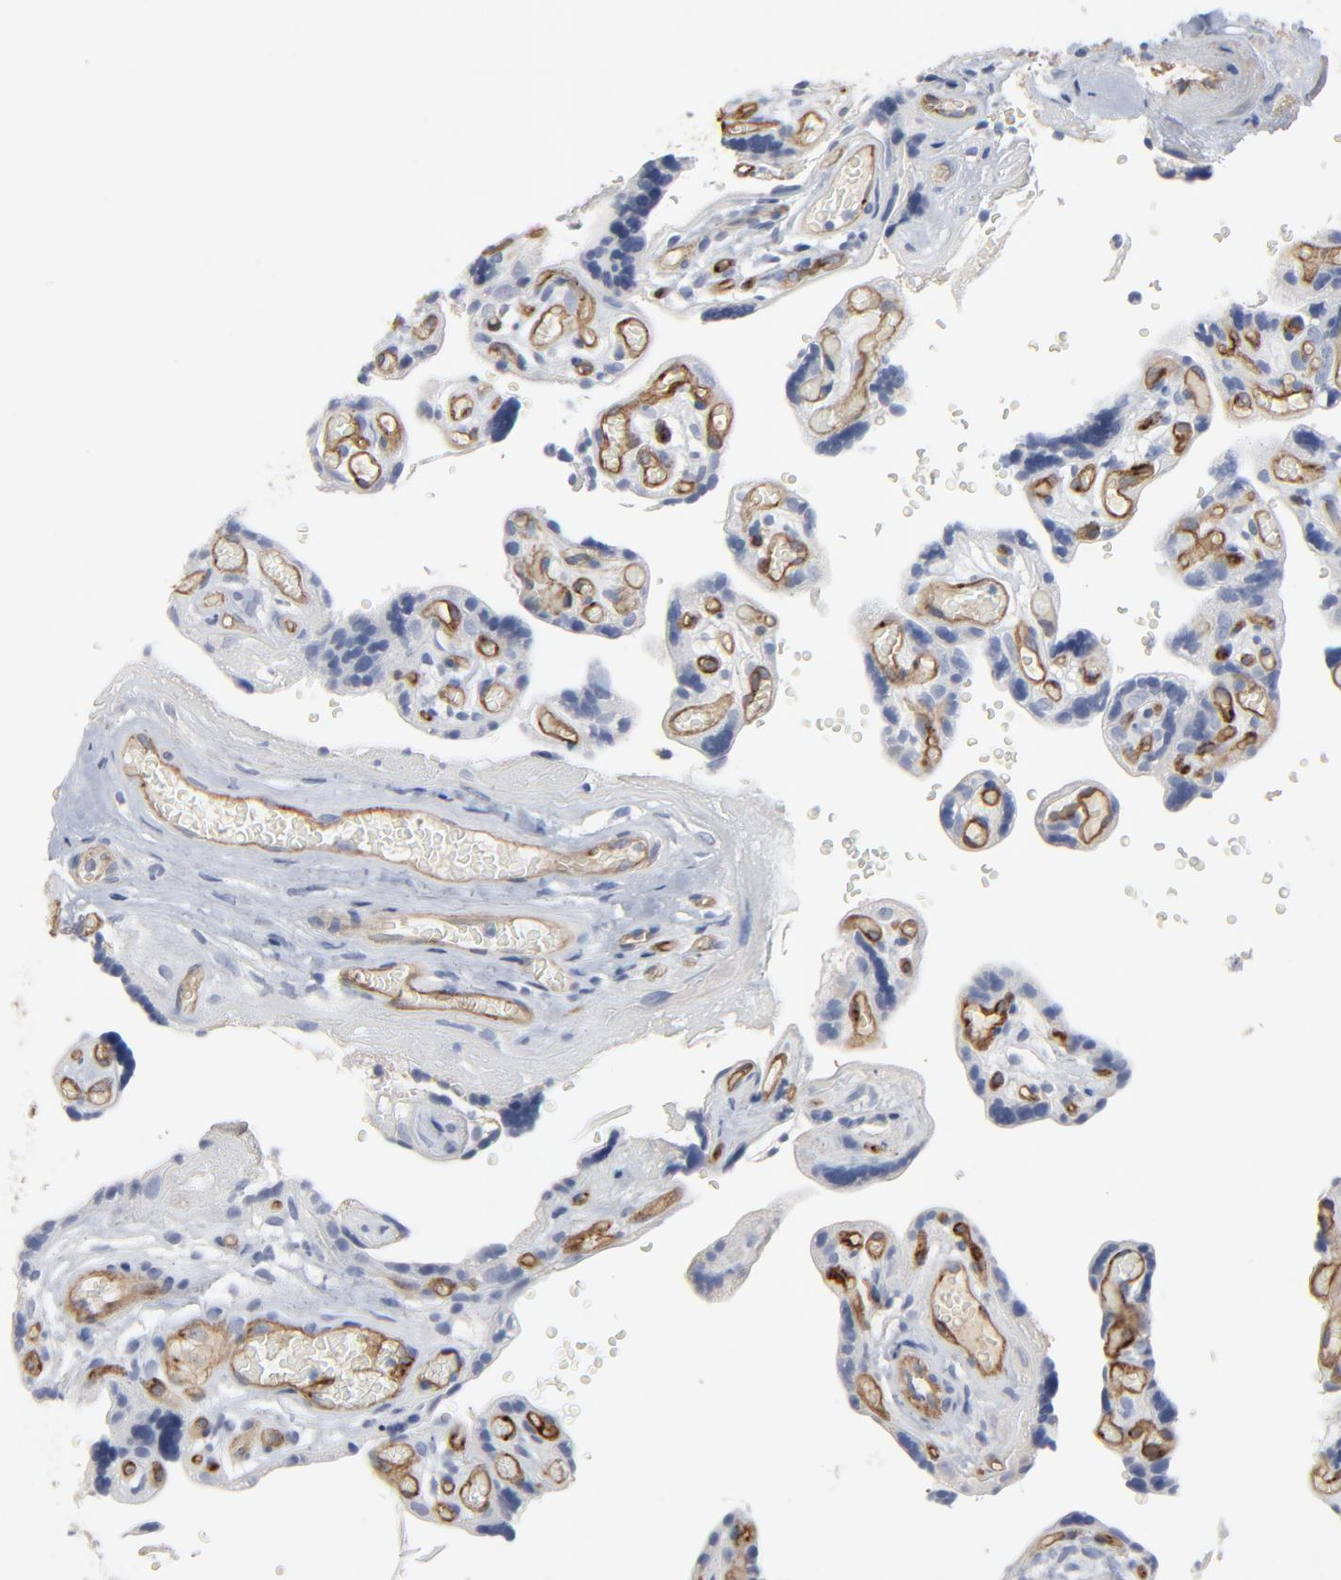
{"staining": {"intensity": "weak", "quantity": "<25%", "location": "cytoplasmic/membranous"}, "tissue": "placenta", "cell_type": "Decidual cells", "image_type": "normal", "snomed": [{"axis": "morphology", "description": "Normal tissue, NOS"}, {"axis": "topography", "description": "Placenta"}], "caption": "IHC of normal human placenta displays no positivity in decidual cells.", "gene": "KDR", "patient": {"sex": "female", "age": 30}}